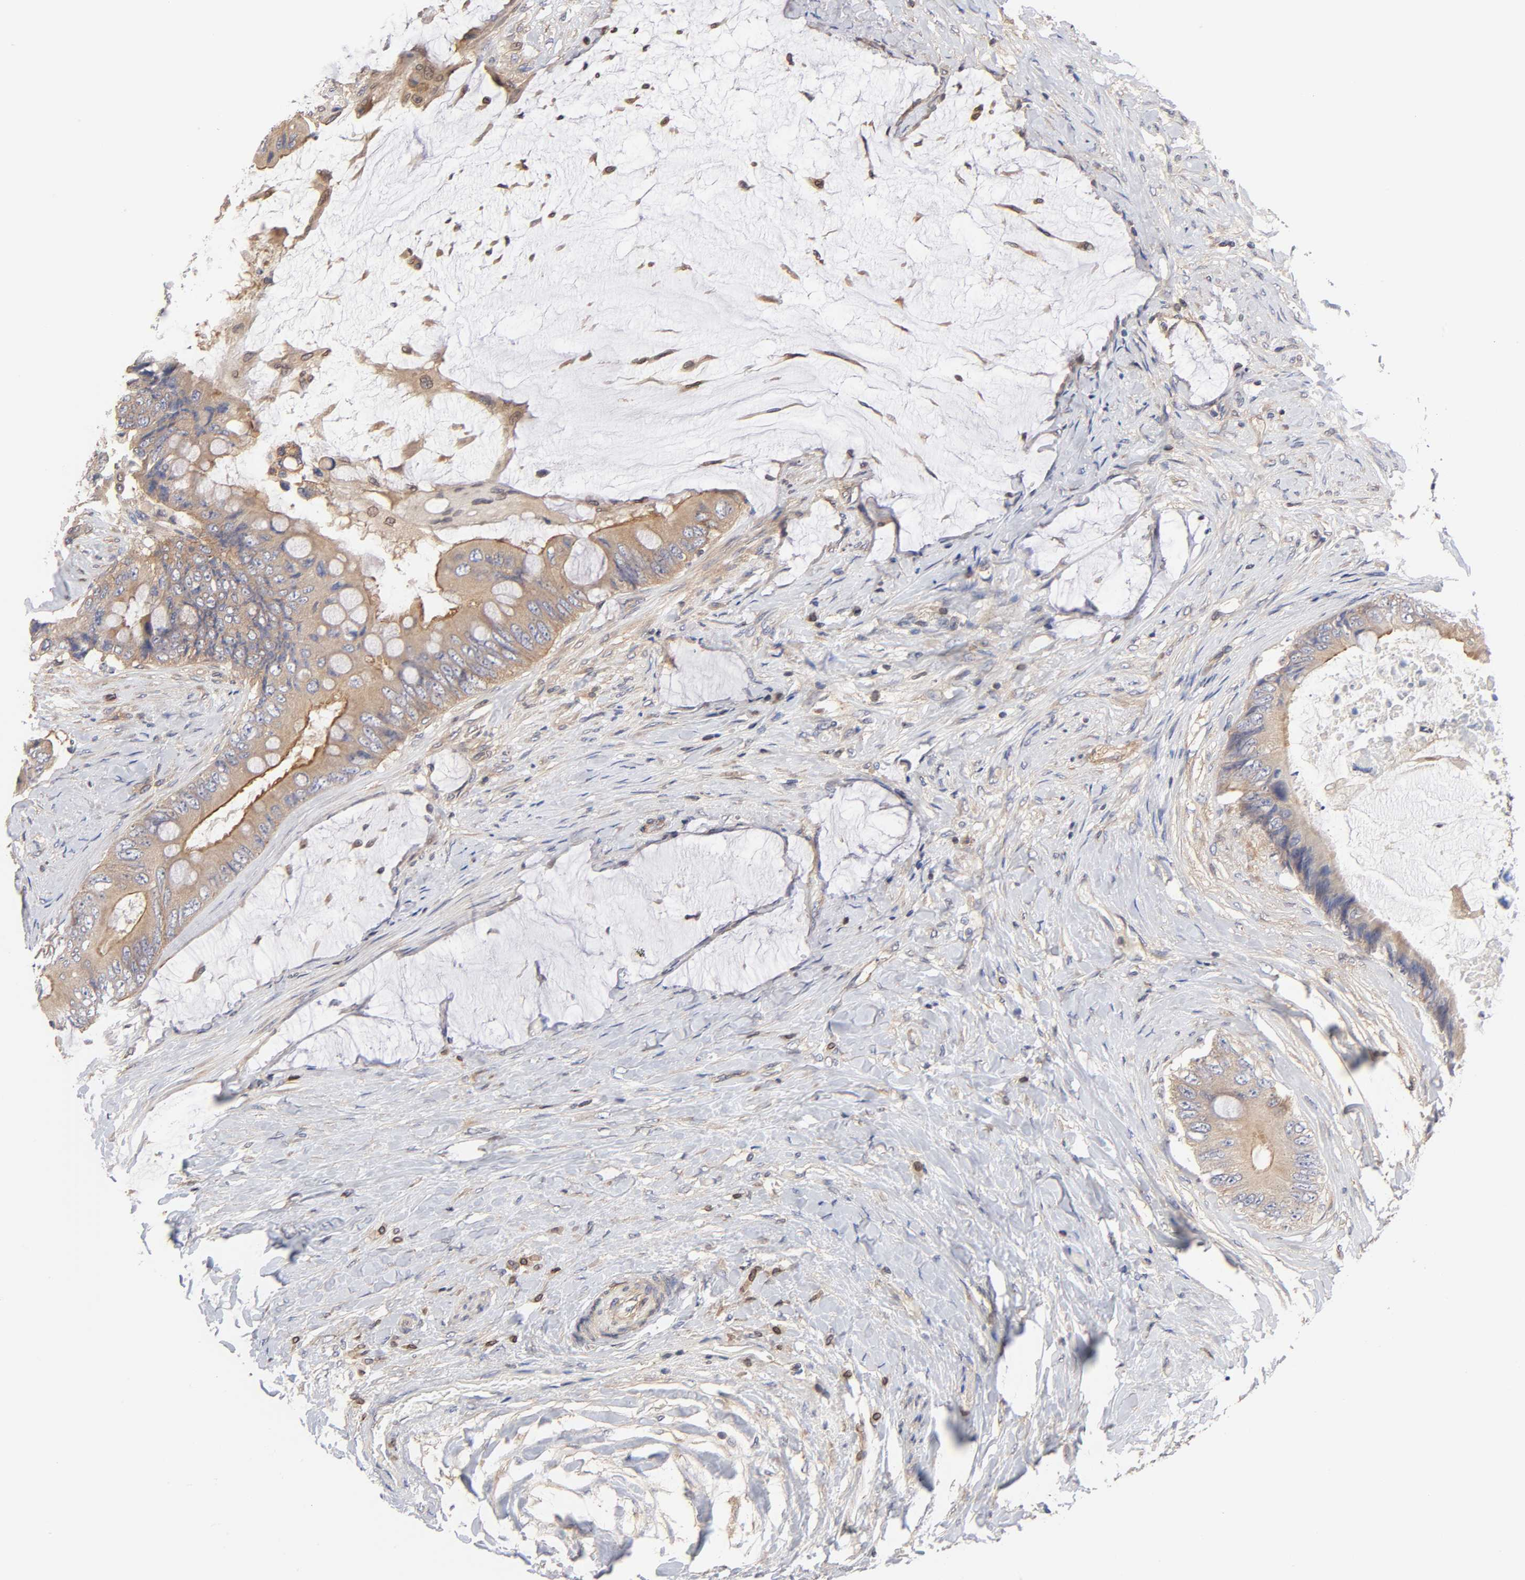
{"staining": {"intensity": "weak", "quantity": ">75%", "location": "cytoplasmic/membranous"}, "tissue": "colorectal cancer", "cell_type": "Tumor cells", "image_type": "cancer", "snomed": [{"axis": "morphology", "description": "Normal tissue, NOS"}, {"axis": "morphology", "description": "Adenocarcinoma, NOS"}, {"axis": "topography", "description": "Rectum"}, {"axis": "topography", "description": "Peripheral nerve tissue"}], "caption": "Immunohistochemical staining of human colorectal cancer (adenocarcinoma) exhibits low levels of weak cytoplasmic/membranous staining in about >75% of tumor cells. (Stains: DAB (3,3'-diaminobenzidine) in brown, nuclei in blue, Microscopy: brightfield microscopy at high magnification).", "gene": "STRN3", "patient": {"sex": "female", "age": 77}}